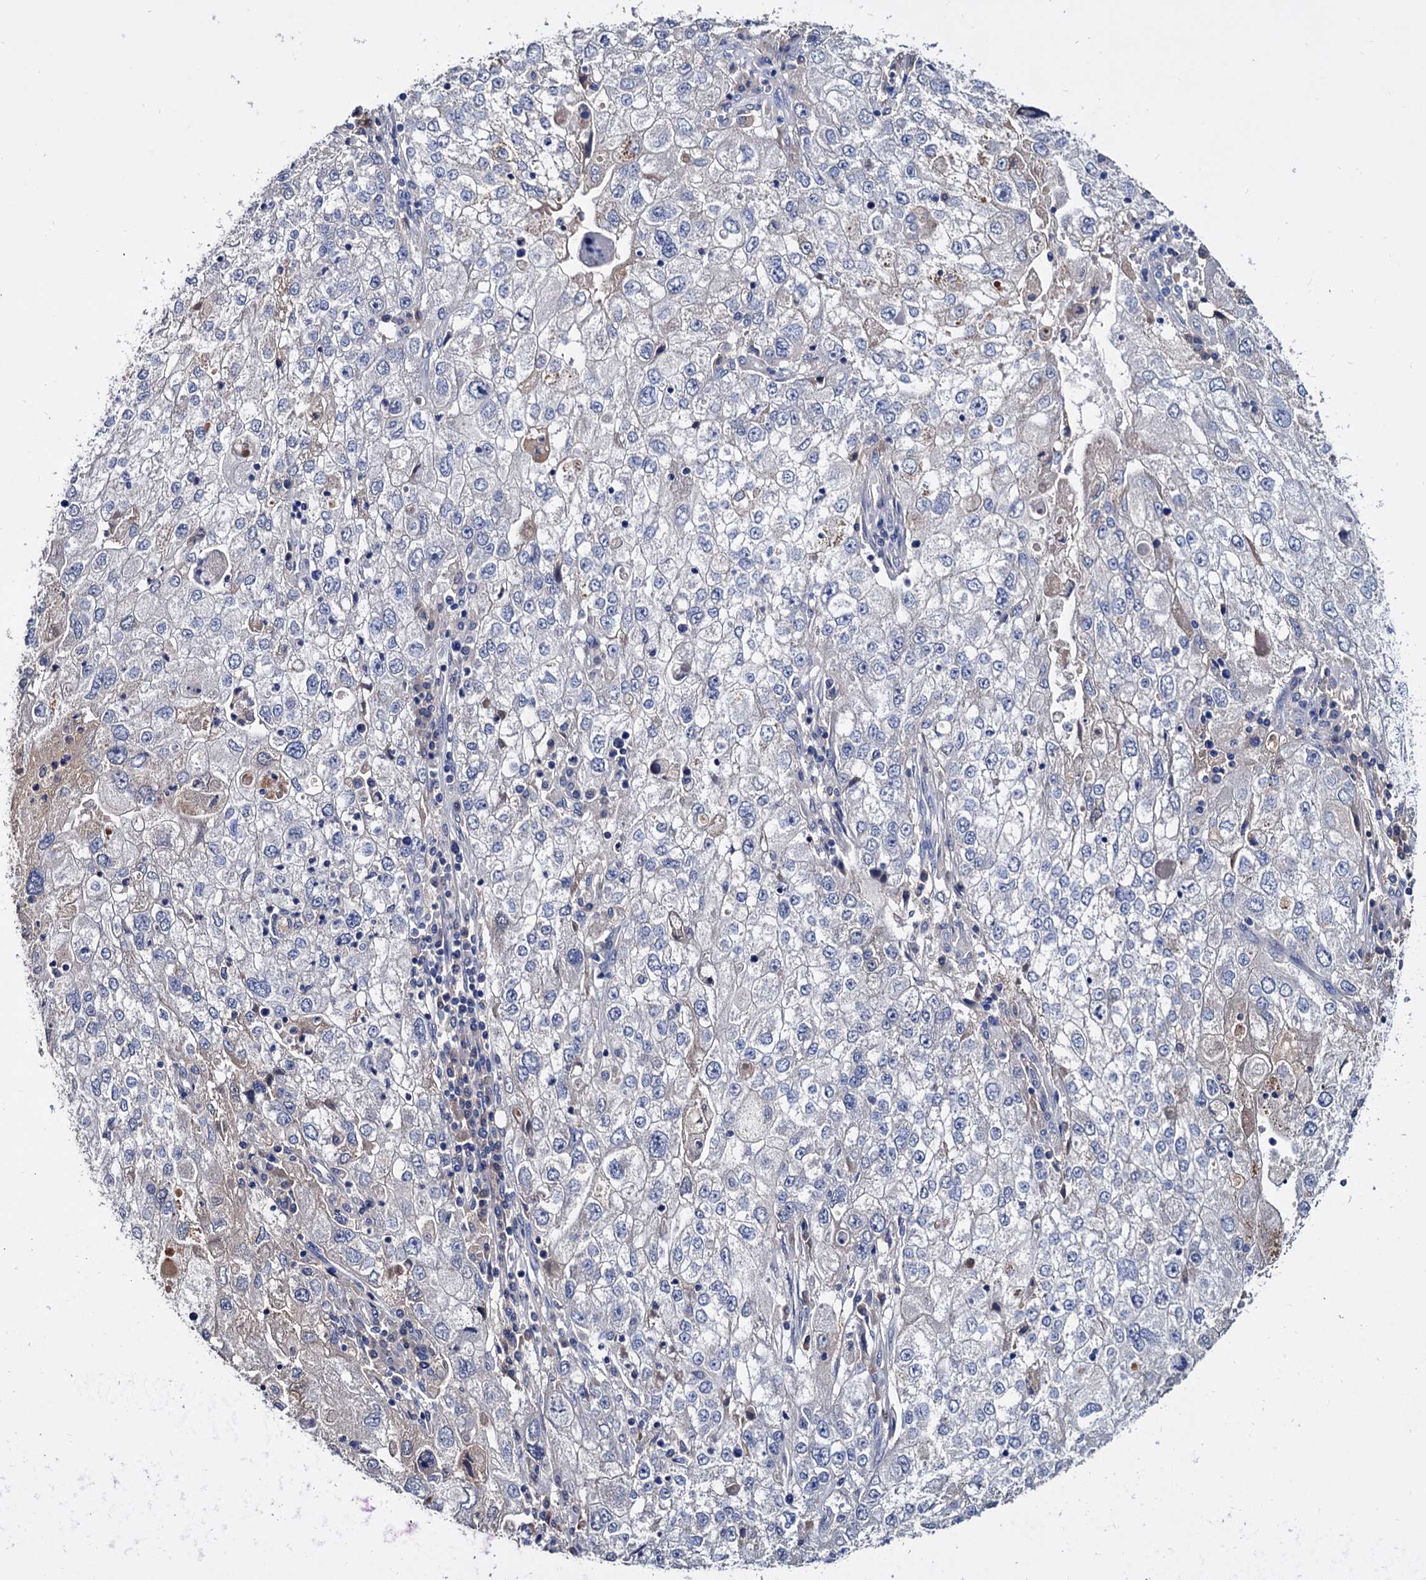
{"staining": {"intensity": "negative", "quantity": "none", "location": "none"}, "tissue": "endometrial cancer", "cell_type": "Tumor cells", "image_type": "cancer", "snomed": [{"axis": "morphology", "description": "Adenocarcinoma, NOS"}, {"axis": "topography", "description": "Endometrium"}], "caption": "Adenocarcinoma (endometrial) stained for a protein using immunohistochemistry reveals no staining tumor cells.", "gene": "NPAS4", "patient": {"sex": "female", "age": 49}}